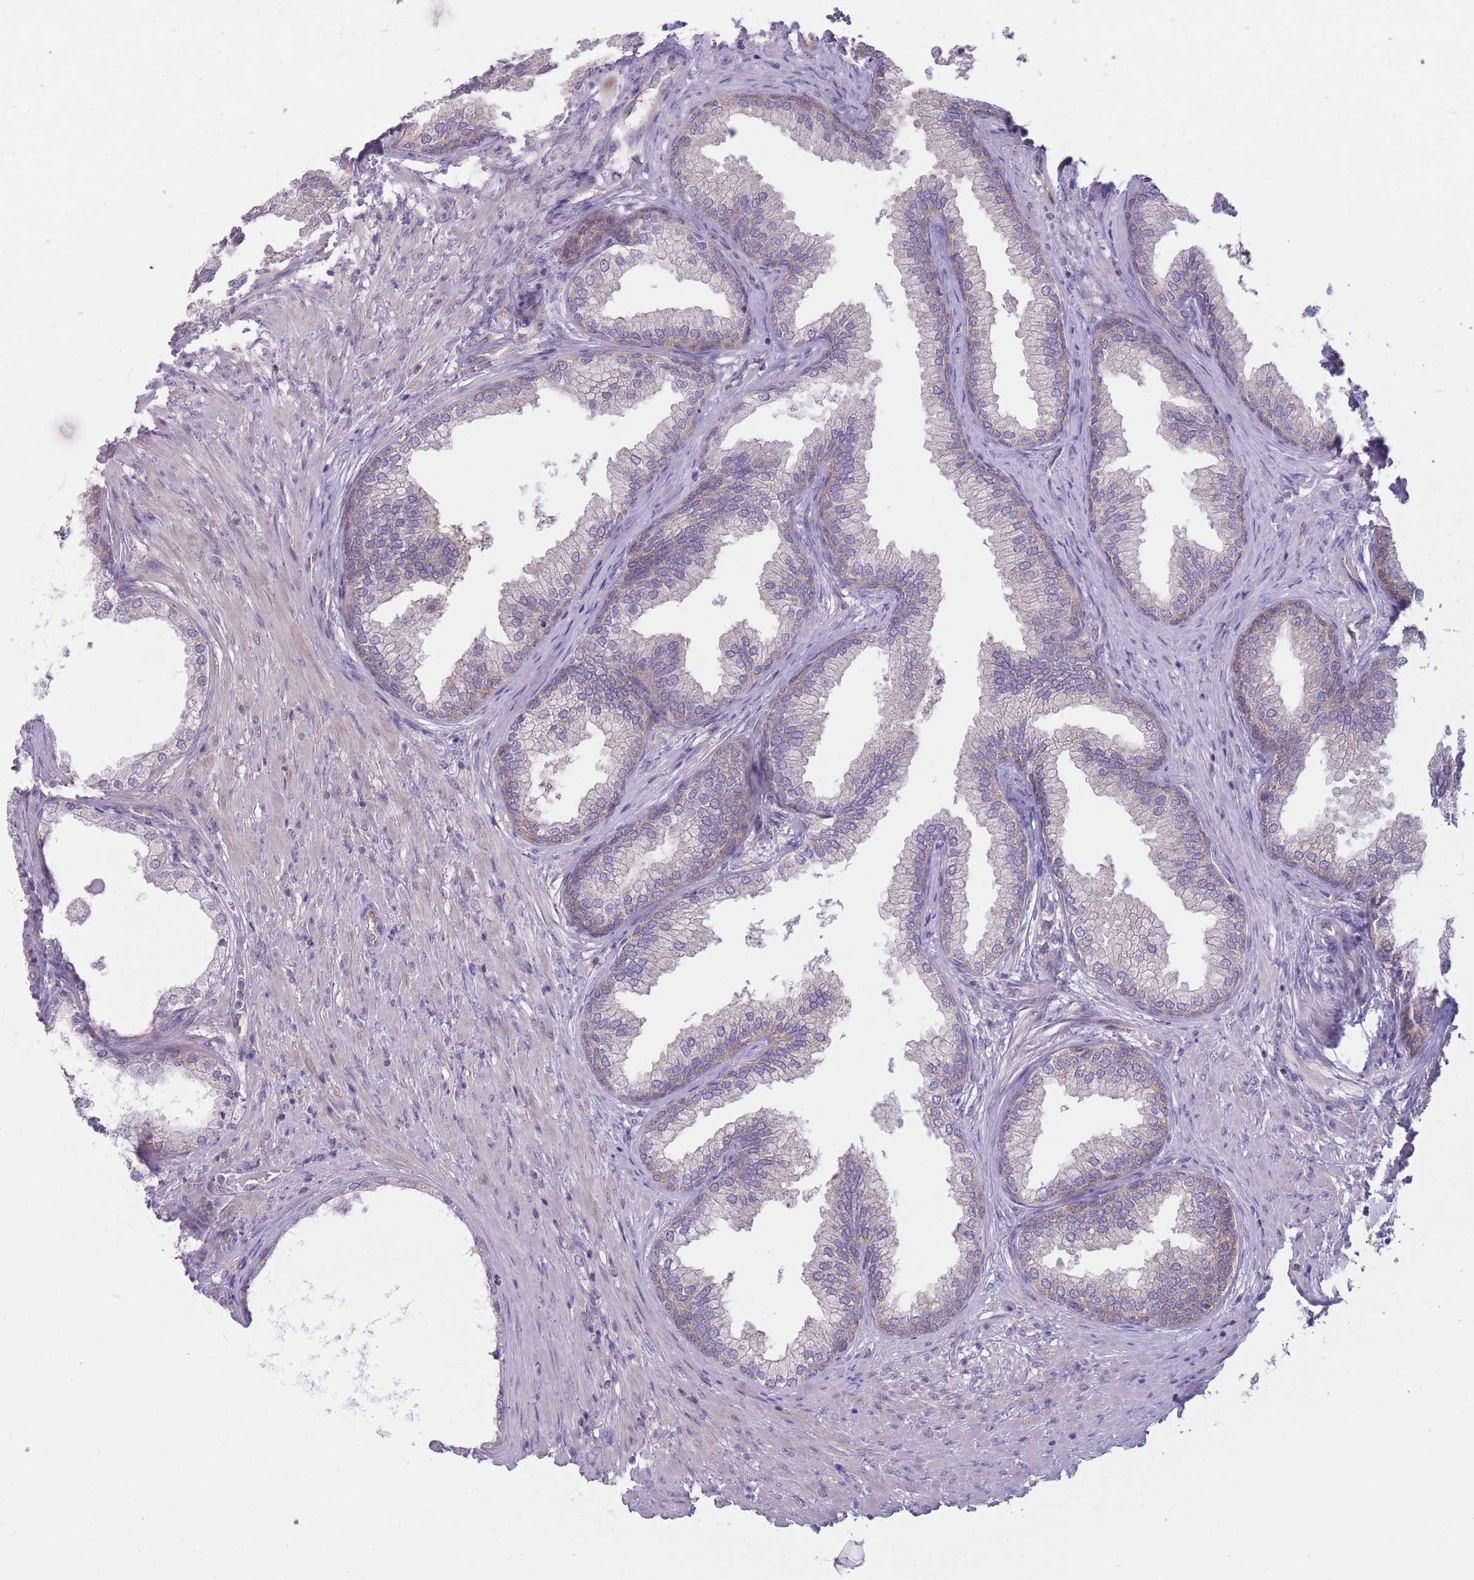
{"staining": {"intensity": "weak", "quantity": "25%-75%", "location": "cytoplasmic/membranous"}, "tissue": "prostate", "cell_type": "Glandular cells", "image_type": "normal", "snomed": [{"axis": "morphology", "description": "Normal tissue, NOS"}, {"axis": "topography", "description": "Prostate"}], "caption": "Immunohistochemical staining of normal human prostate displays low levels of weak cytoplasmic/membranous staining in approximately 25%-75% of glandular cells. Immunohistochemistry stains the protein of interest in brown and the nuclei are stained blue.", "gene": "CCT6A", "patient": {"sex": "male", "age": 76}}